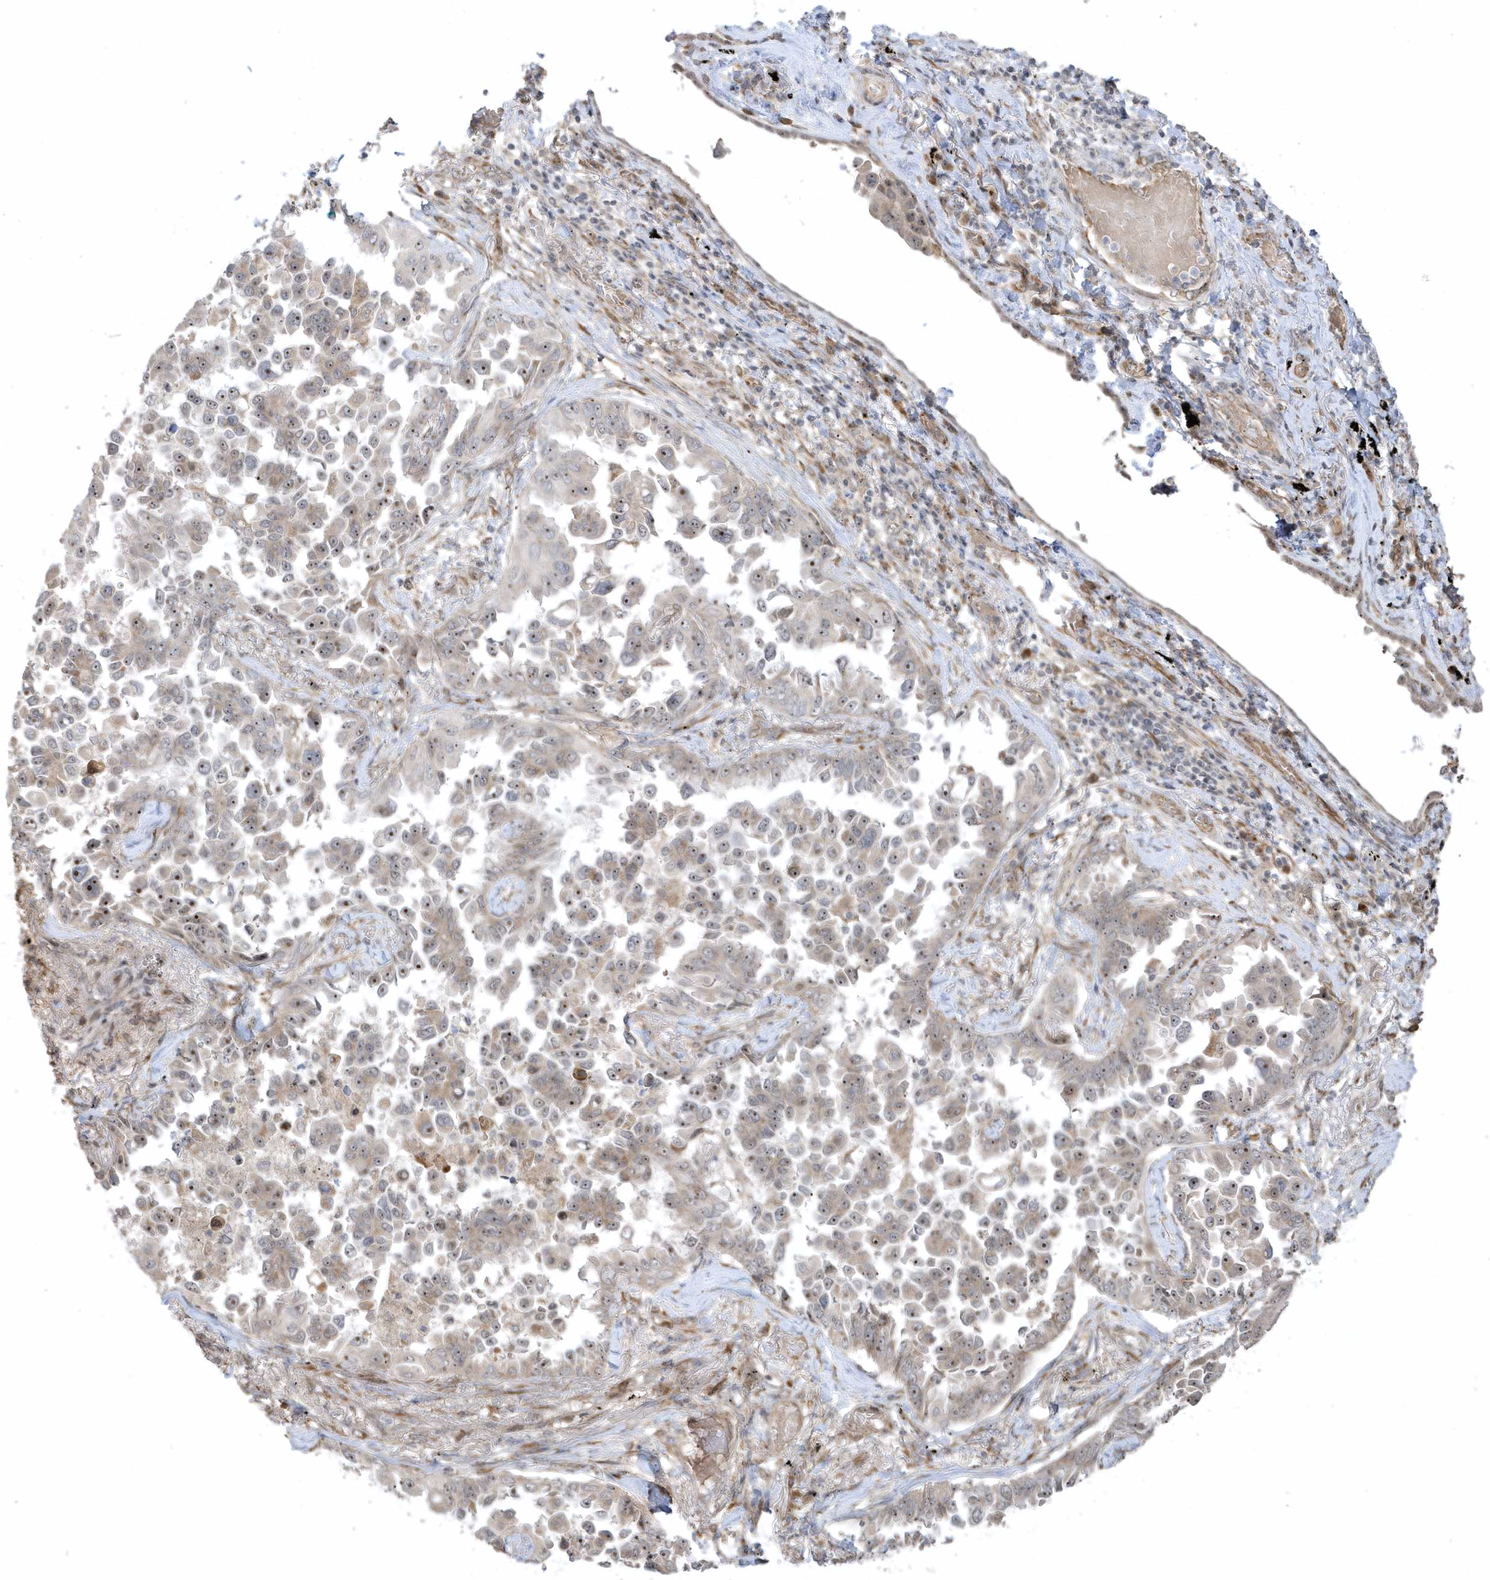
{"staining": {"intensity": "weak", "quantity": "25%-75%", "location": "cytoplasmic/membranous,nuclear"}, "tissue": "lung cancer", "cell_type": "Tumor cells", "image_type": "cancer", "snomed": [{"axis": "morphology", "description": "Adenocarcinoma, NOS"}, {"axis": "topography", "description": "Lung"}], "caption": "Protein expression analysis of human lung adenocarcinoma reveals weak cytoplasmic/membranous and nuclear positivity in approximately 25%-75% of tumor cells.", "gene": "ECM2", "patient": {"sex": "female", "age": 67}}